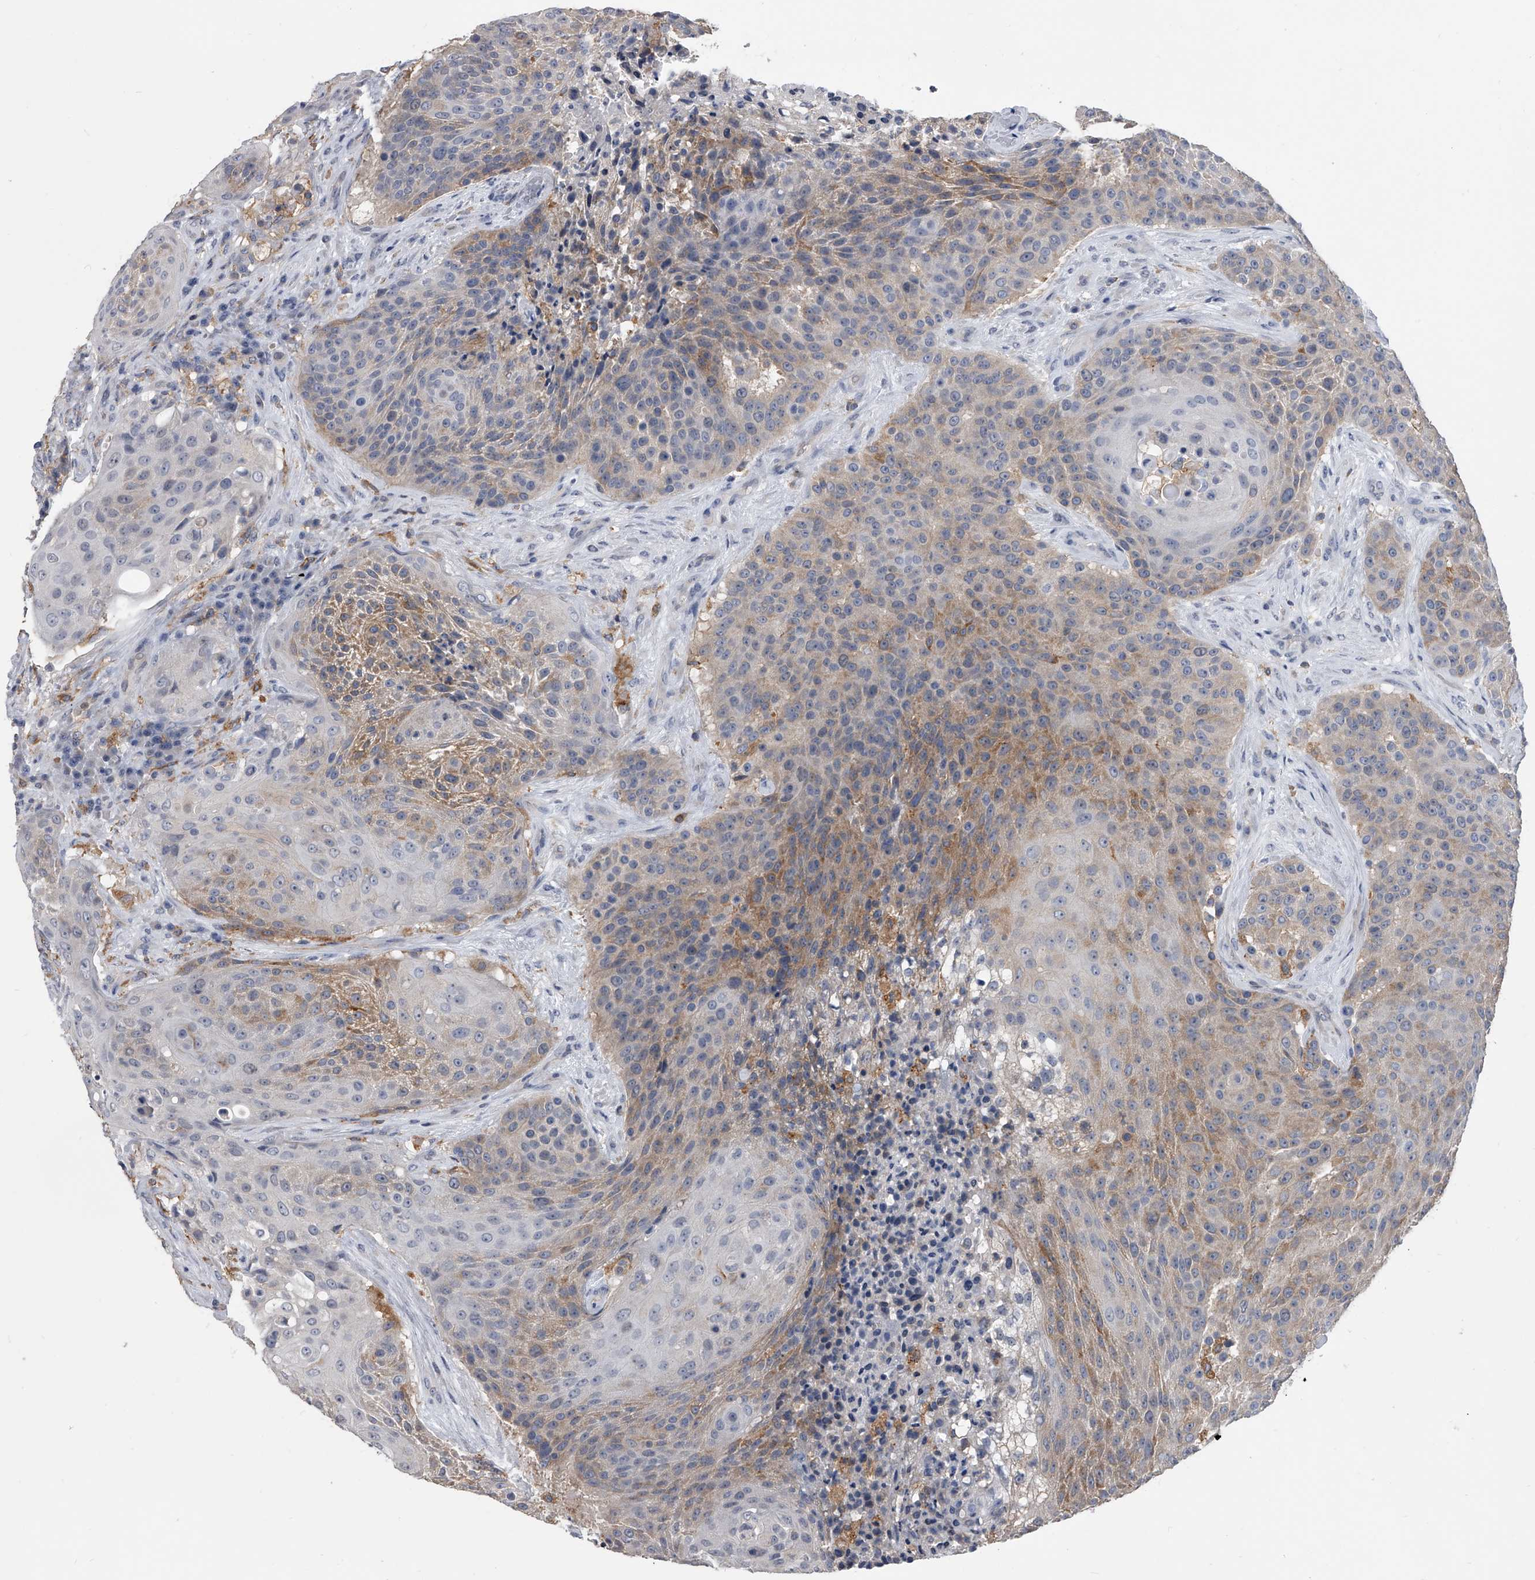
{"staining": {"intensity": "weak", "quantity": "<25%", "location": "cytoplasmic/membranous"}, "tissue": "urothelial cancer", "cell_type": "Tumor cells", "image_type": "cancer", "snomed": [{"axis": "morphology", "description": "Urothelial carcinoma, High grade"}, {"axis": "topography", "description": "Urinary bladder"}], "caption": "Protein analysis of urothelial cancer displays no significant positivity in tumor cells.", "gene": "MAP4K3", "patient": {"sex": "female", "age": 63}}